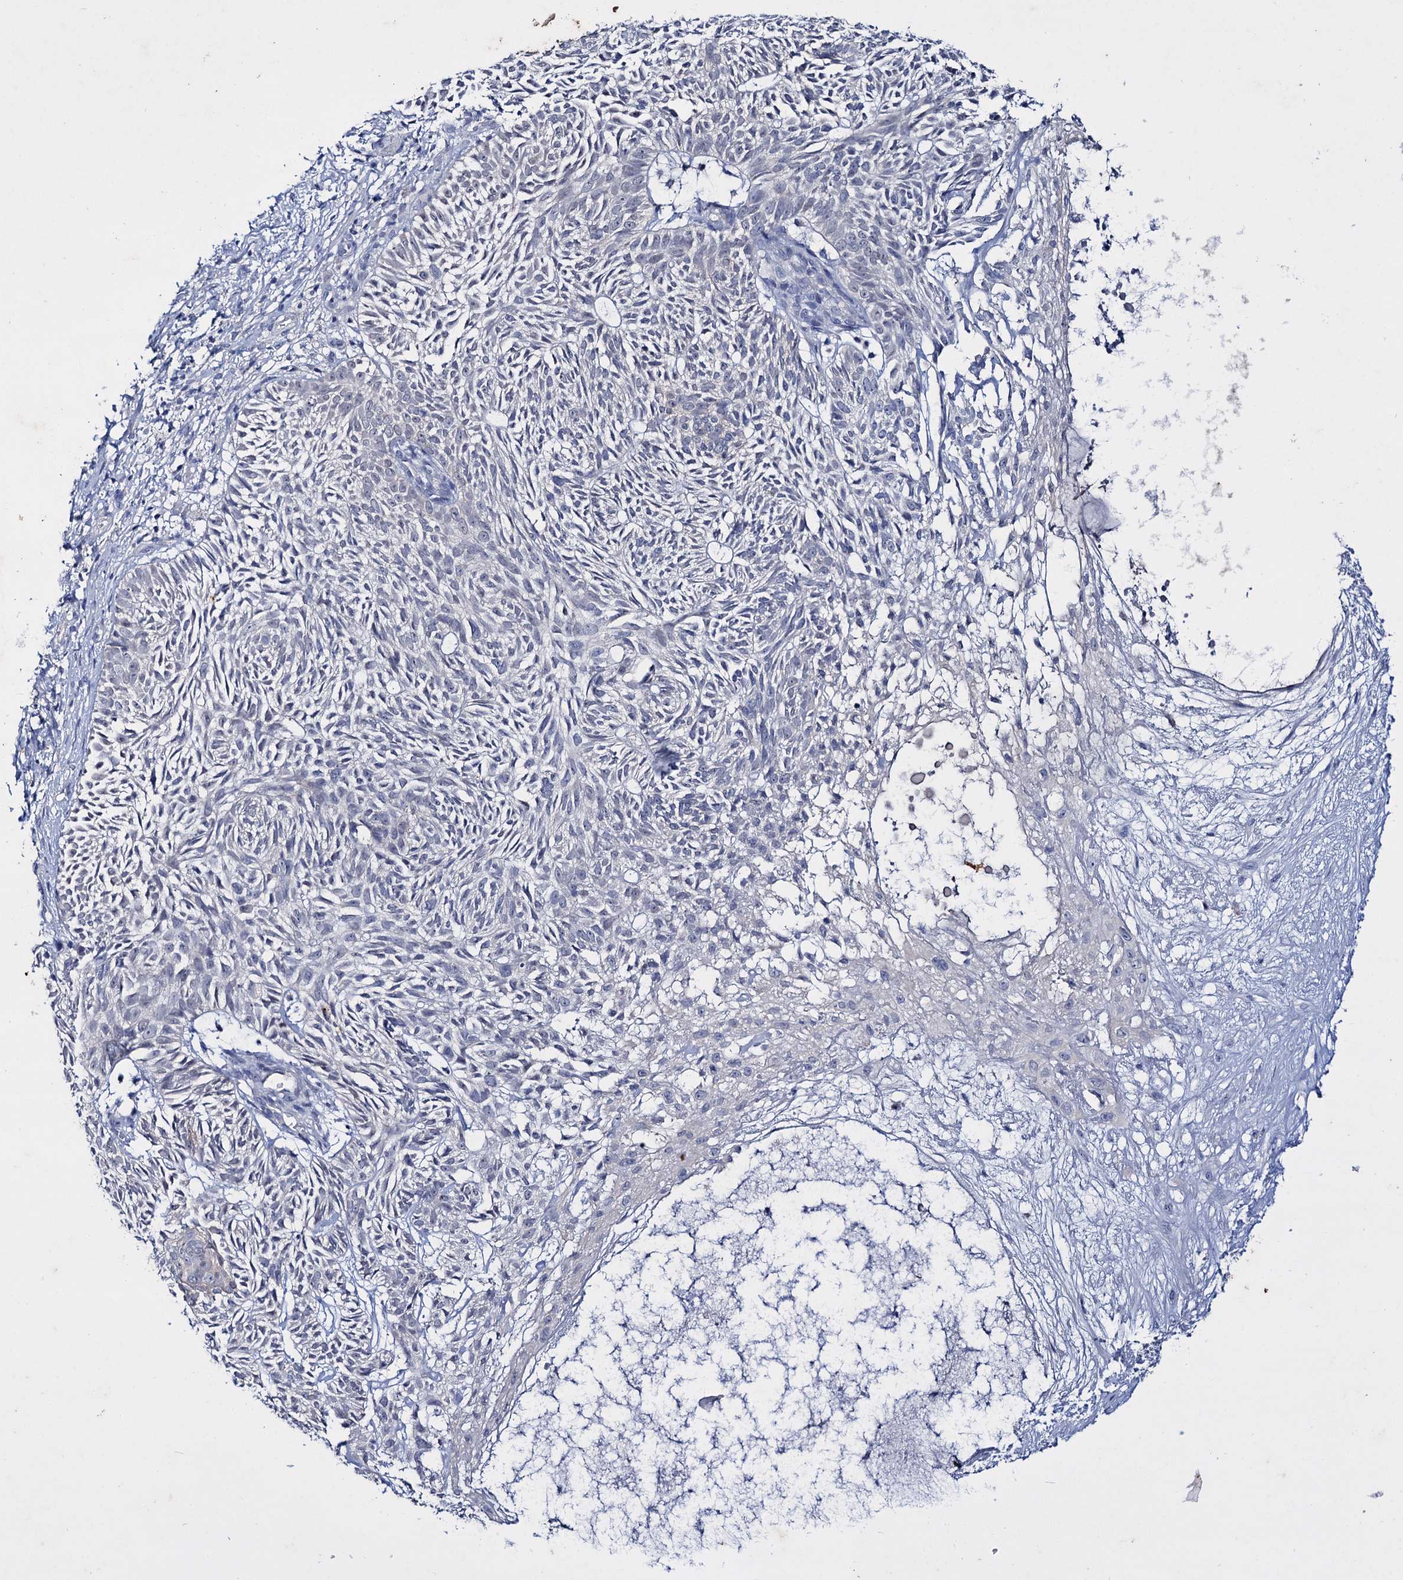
{"staining": {"intensity": "negative", "quantity": "none", "location": "none"}, "tissue": "skin cancer", "cell_type": "Tumor cells", "image_type": "cancer", "snomed": [{"axis": "morphology", "description": "Basal cell carcinoma"}, {"axis": "topography", "description": "Skin"}], "caption": "There is no significant positivity in tumor cells of skin cancer.", "gene": "LYZL4", "patient": {"sex": "male", "age": 75}}